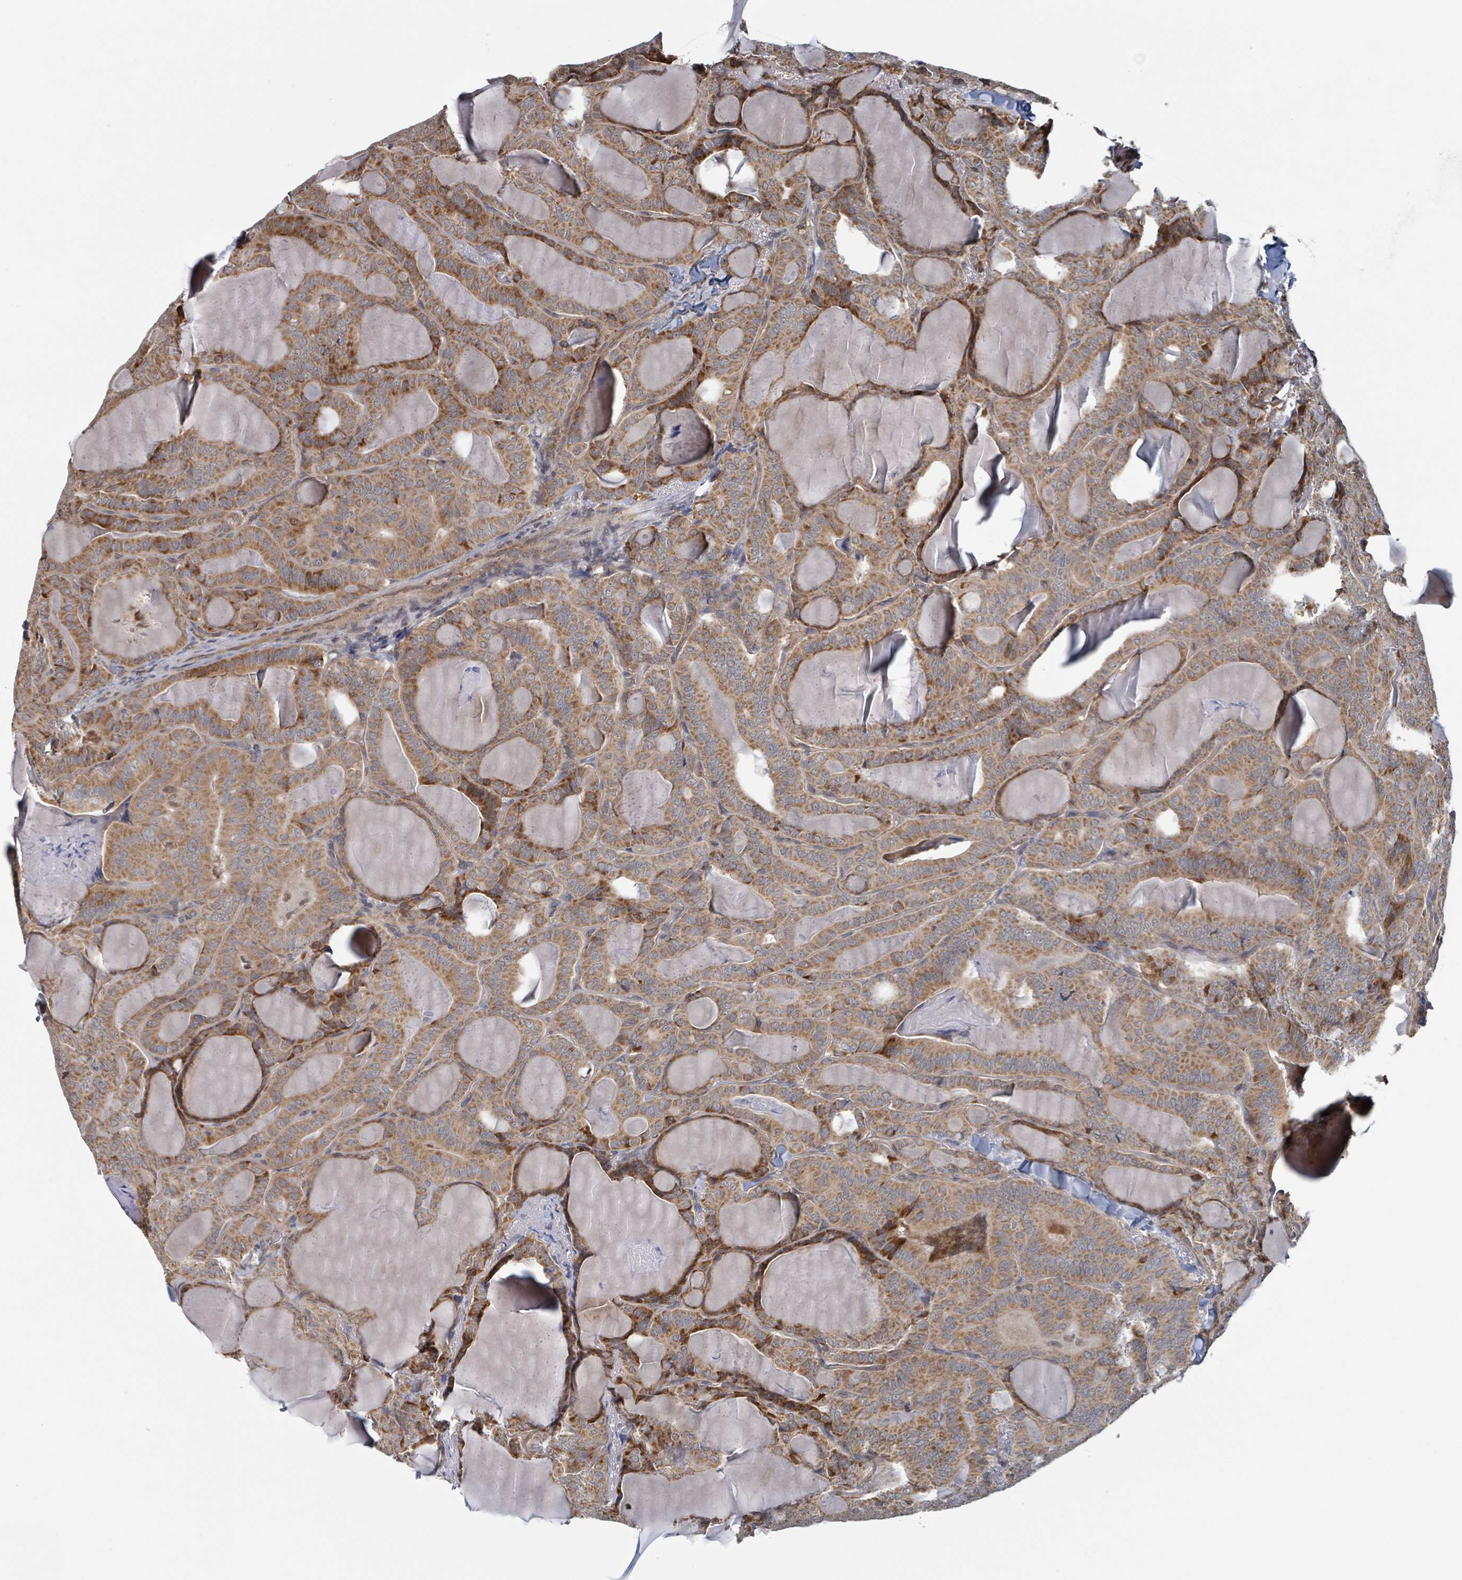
{"staining": {"intensity": "moderate", "quantity": ">75%", "location": "cytoplasmic/membranous"}, "tissue": "thyroid cancer", "cell_type": "Tumor cells", "image_type": "cancer", "snomed": [{"axis": "morphology", "description": "Papillary adenocarcinoma, NOS"}, {"axis": "topography", "description": "Thyroid gland"}], "caption": "Immunohistochemistry image of neoplastic tissue: thyroid cancer (papillary adenocarcinoma) stained using immunohistochemistry displays medium levels of moderate protein expression localized specifically in the cytoplasmic/membranous of tumor cells, appearing as a cytoplasmic/membranous brown color.", "gene": "HIVEP1", "patient": {"sex": "female", "age": 68}}